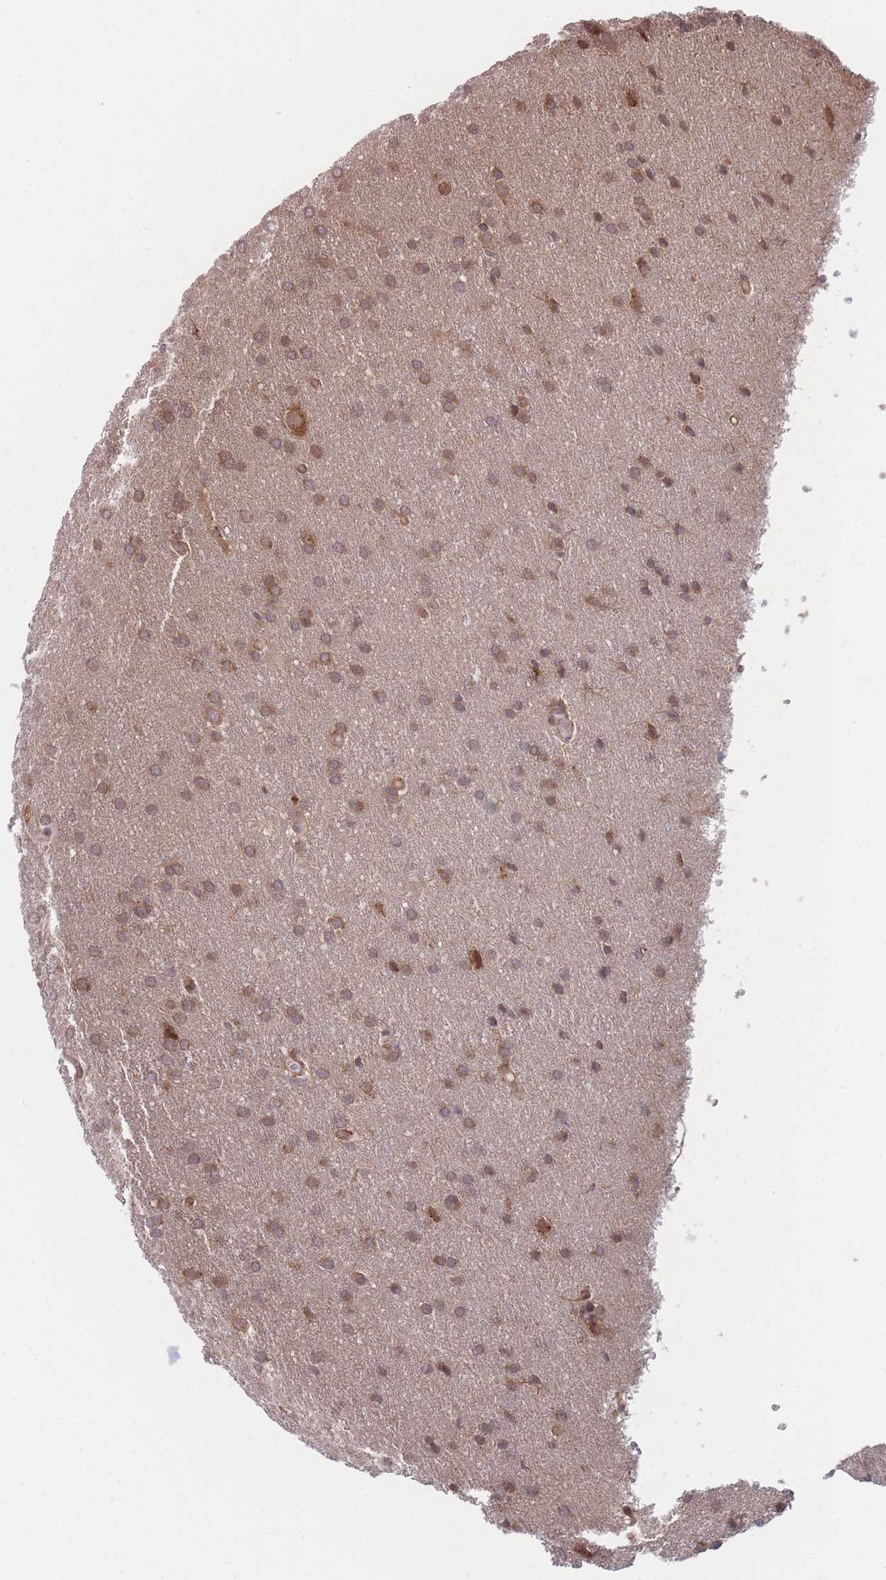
{"staining": {"intensity": "moderate", "quantity": ">75%", "location": "cytoplasmic/membranous"}, "tissue": "glioma", "cell_type": "Tumor cells", "image_type": "cancer", "snomed": [{"axis": "morphology", "description": "Glioma, malignant, Low grade"}, {"axis": "topography", "description": "Brain"}], "caption": "The immunohistochemical stain highlights moderate cytoplasmic/membranous expression in tumor cells of glioma tissue.", "gene": "RPS18", "patient": {"sex": "female", "age": 32}}